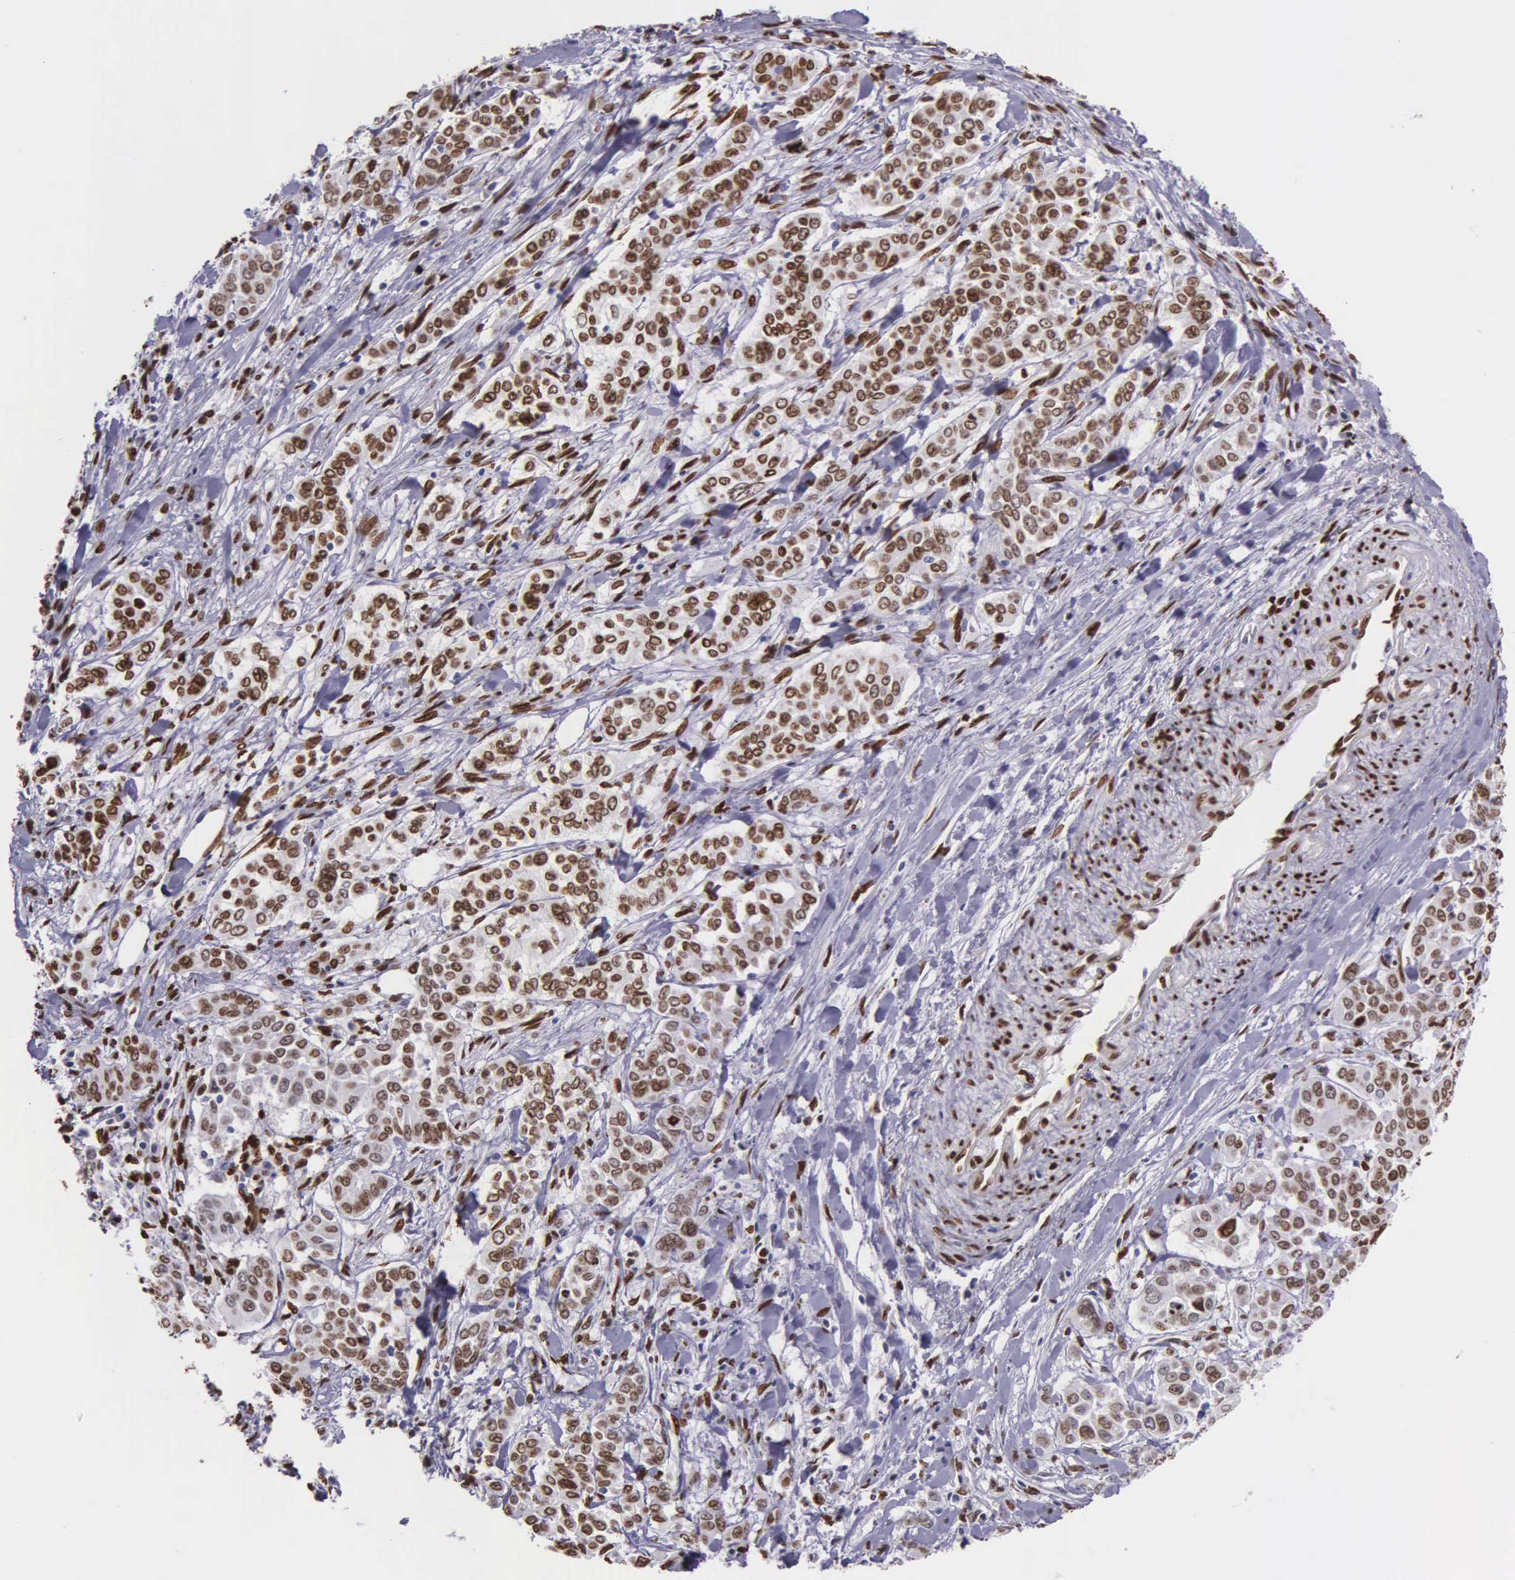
{"staining": {"intensity": "strong", "quantity": ">75%", "location": "nuclear"}, "tissue": "pancreatic cancer", "cell_type": "Tumor cells", "image_type": "cancer", "snomed": [{"axis": "morphology", "description": "Adenocarcinoma, NOS"}, {"axis": "topography", "description": "Pancreas"}], "caption": "Human pancreatic cancer (adenocarcinoma) stained with a protein marker shows strong staining in tumor cells.", "gene": "H1-0", "patient": {"sex": "female", "age": 52}}